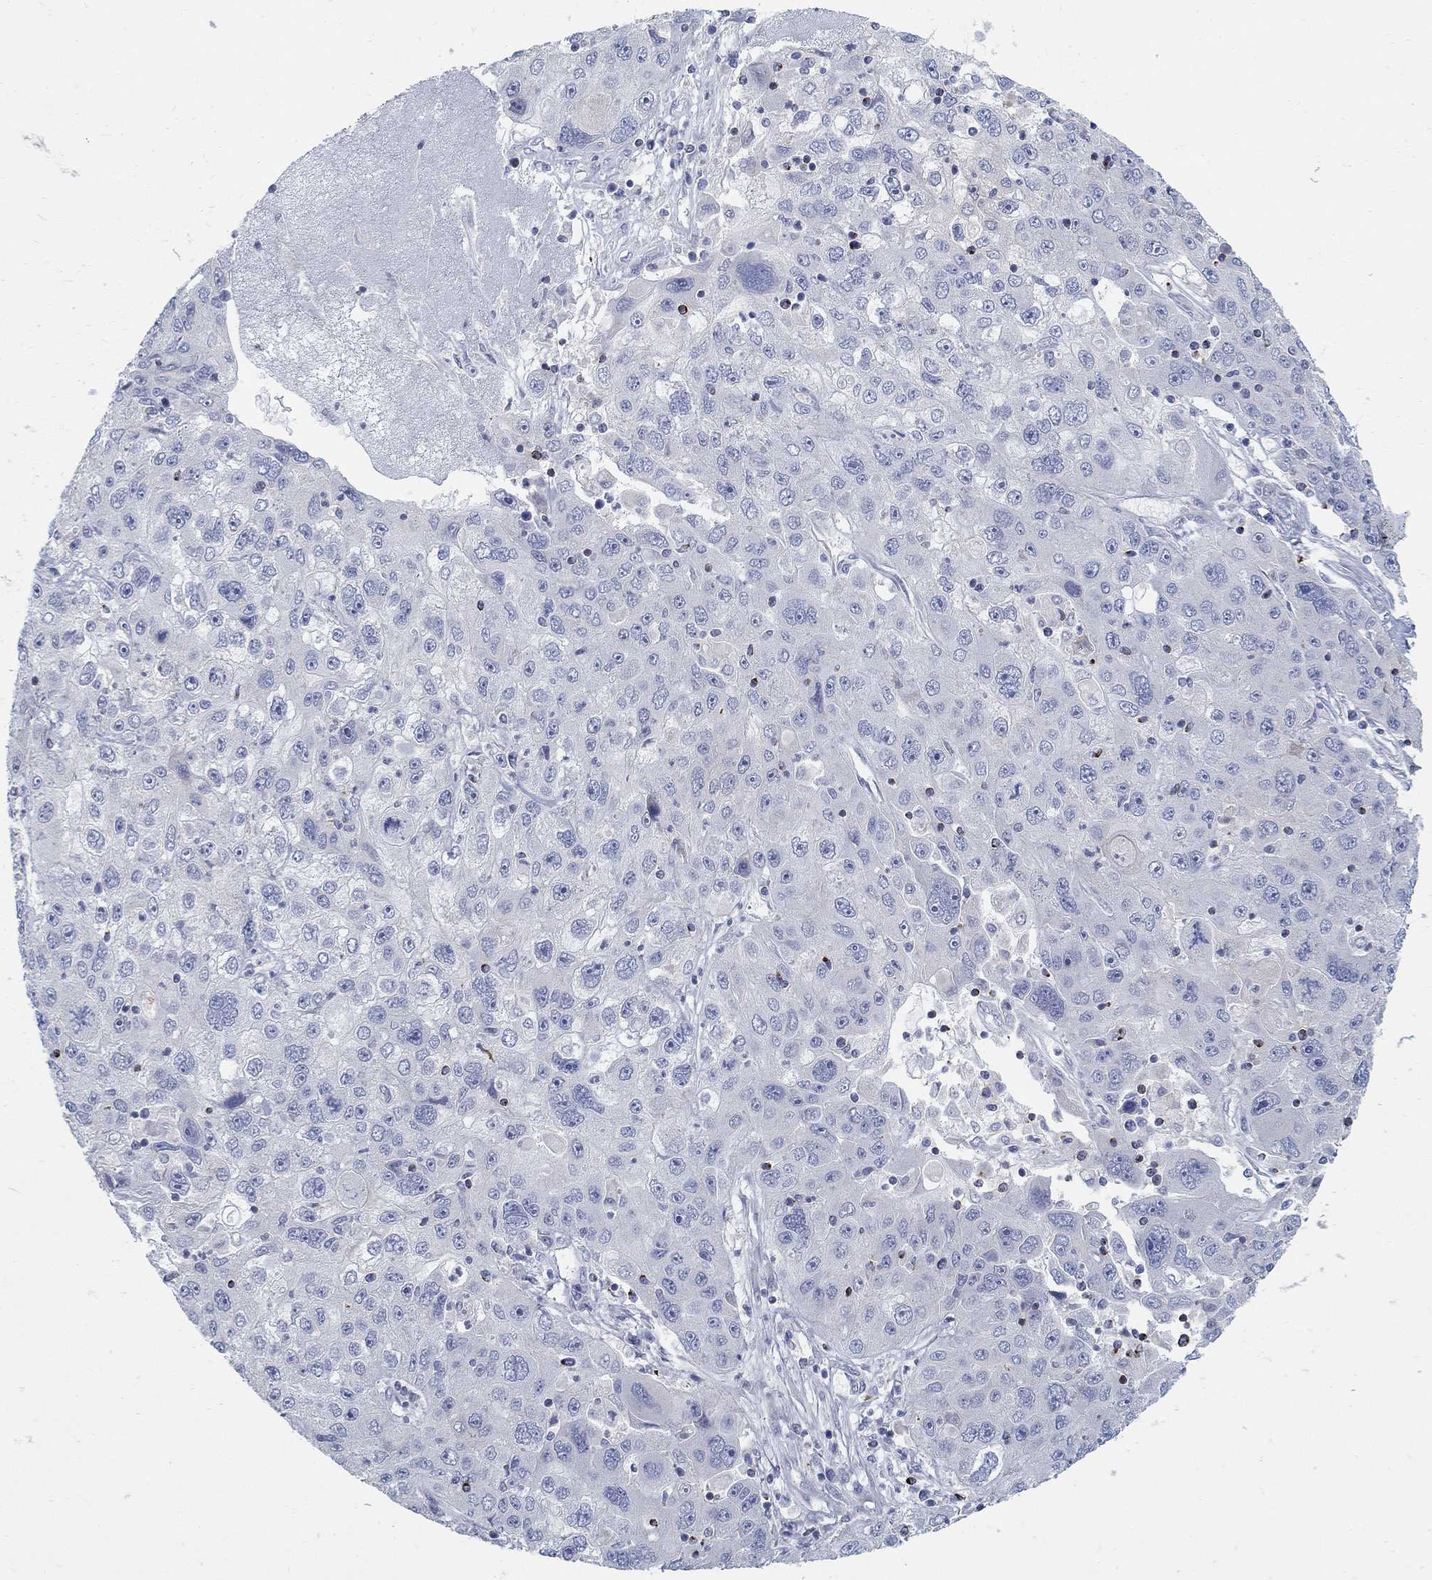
{"staining": {"intensity": "negative", "quantity": "none", "location": "none"}, "tissue": "stomach cancer", "cell_type": "Tumor cells", "image_type": "cancer", "snomed": [{"axis": "morphology", "description": "Adenocarcinoma, NOS"}, {"axis": "topography", "description": "Stomach"}], "caption": "Tumor cells show no significant protein staining in stomach cancer. (DAB (3,3'-diaminobenzidine) IHC visualized using brightfield microscopy, high magnification).", "gene": "ANO7", "patient": {"sex": "male", "age": 56}}